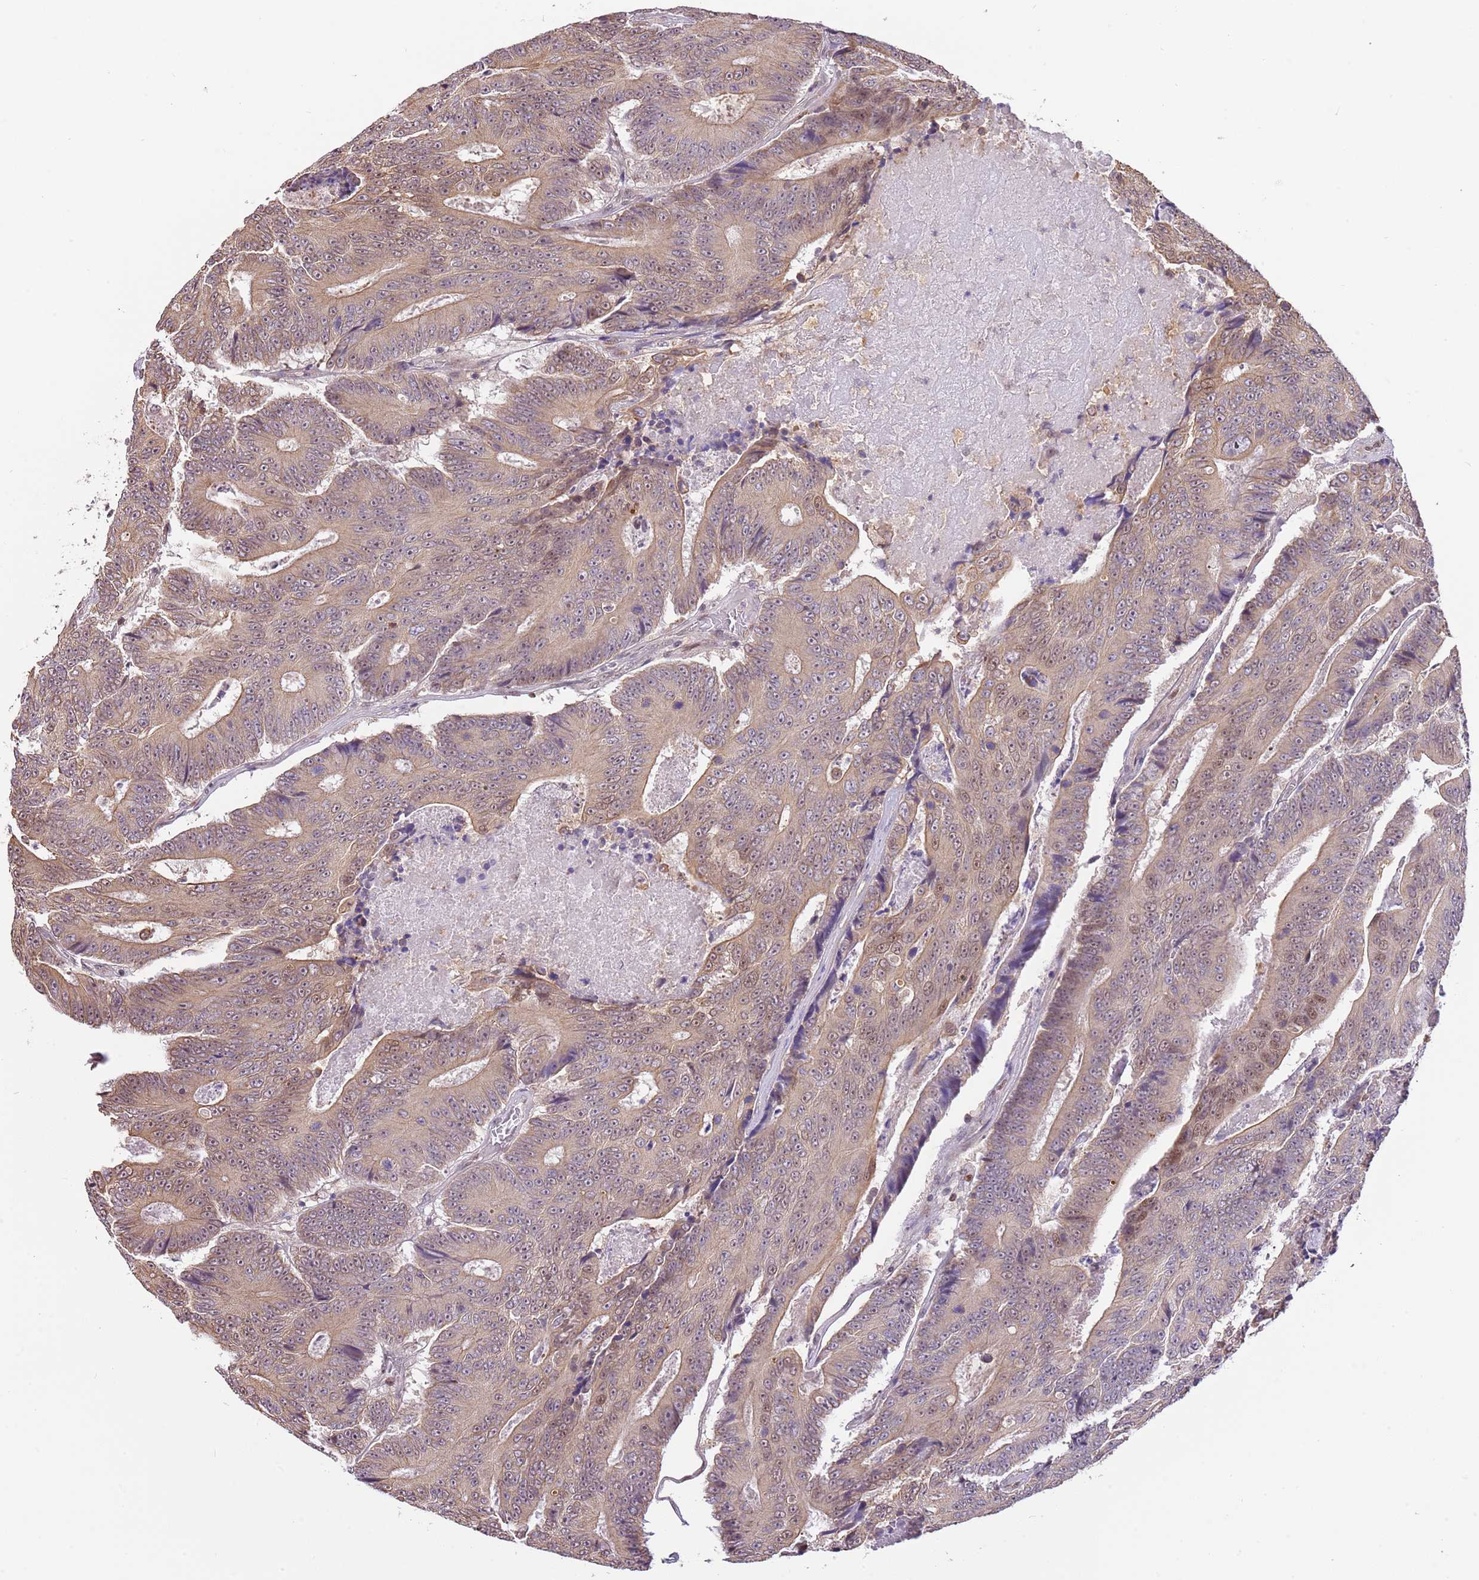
{"staining": {"intensity": "weak", "quantity": ">75%", "location": "cytoplasmic/membranous,nuclear"}, "tissue": "colorectal cancer", "cell_type": "Tumor cells", "image_type": "cancer", "snomed": [{"axis": "morphology", "description": "Adenocarcinoma, NOS"}, {"axis": "topography", "description": "Colon"}], "caption": "Adenocarcinoma (colorectal) tissue displays weak cytoplasmic/membranous and nuclear positivity in about >75% of tumor cells", "gene": "RFK", "patient": {"sex": "male", "age": 83}}